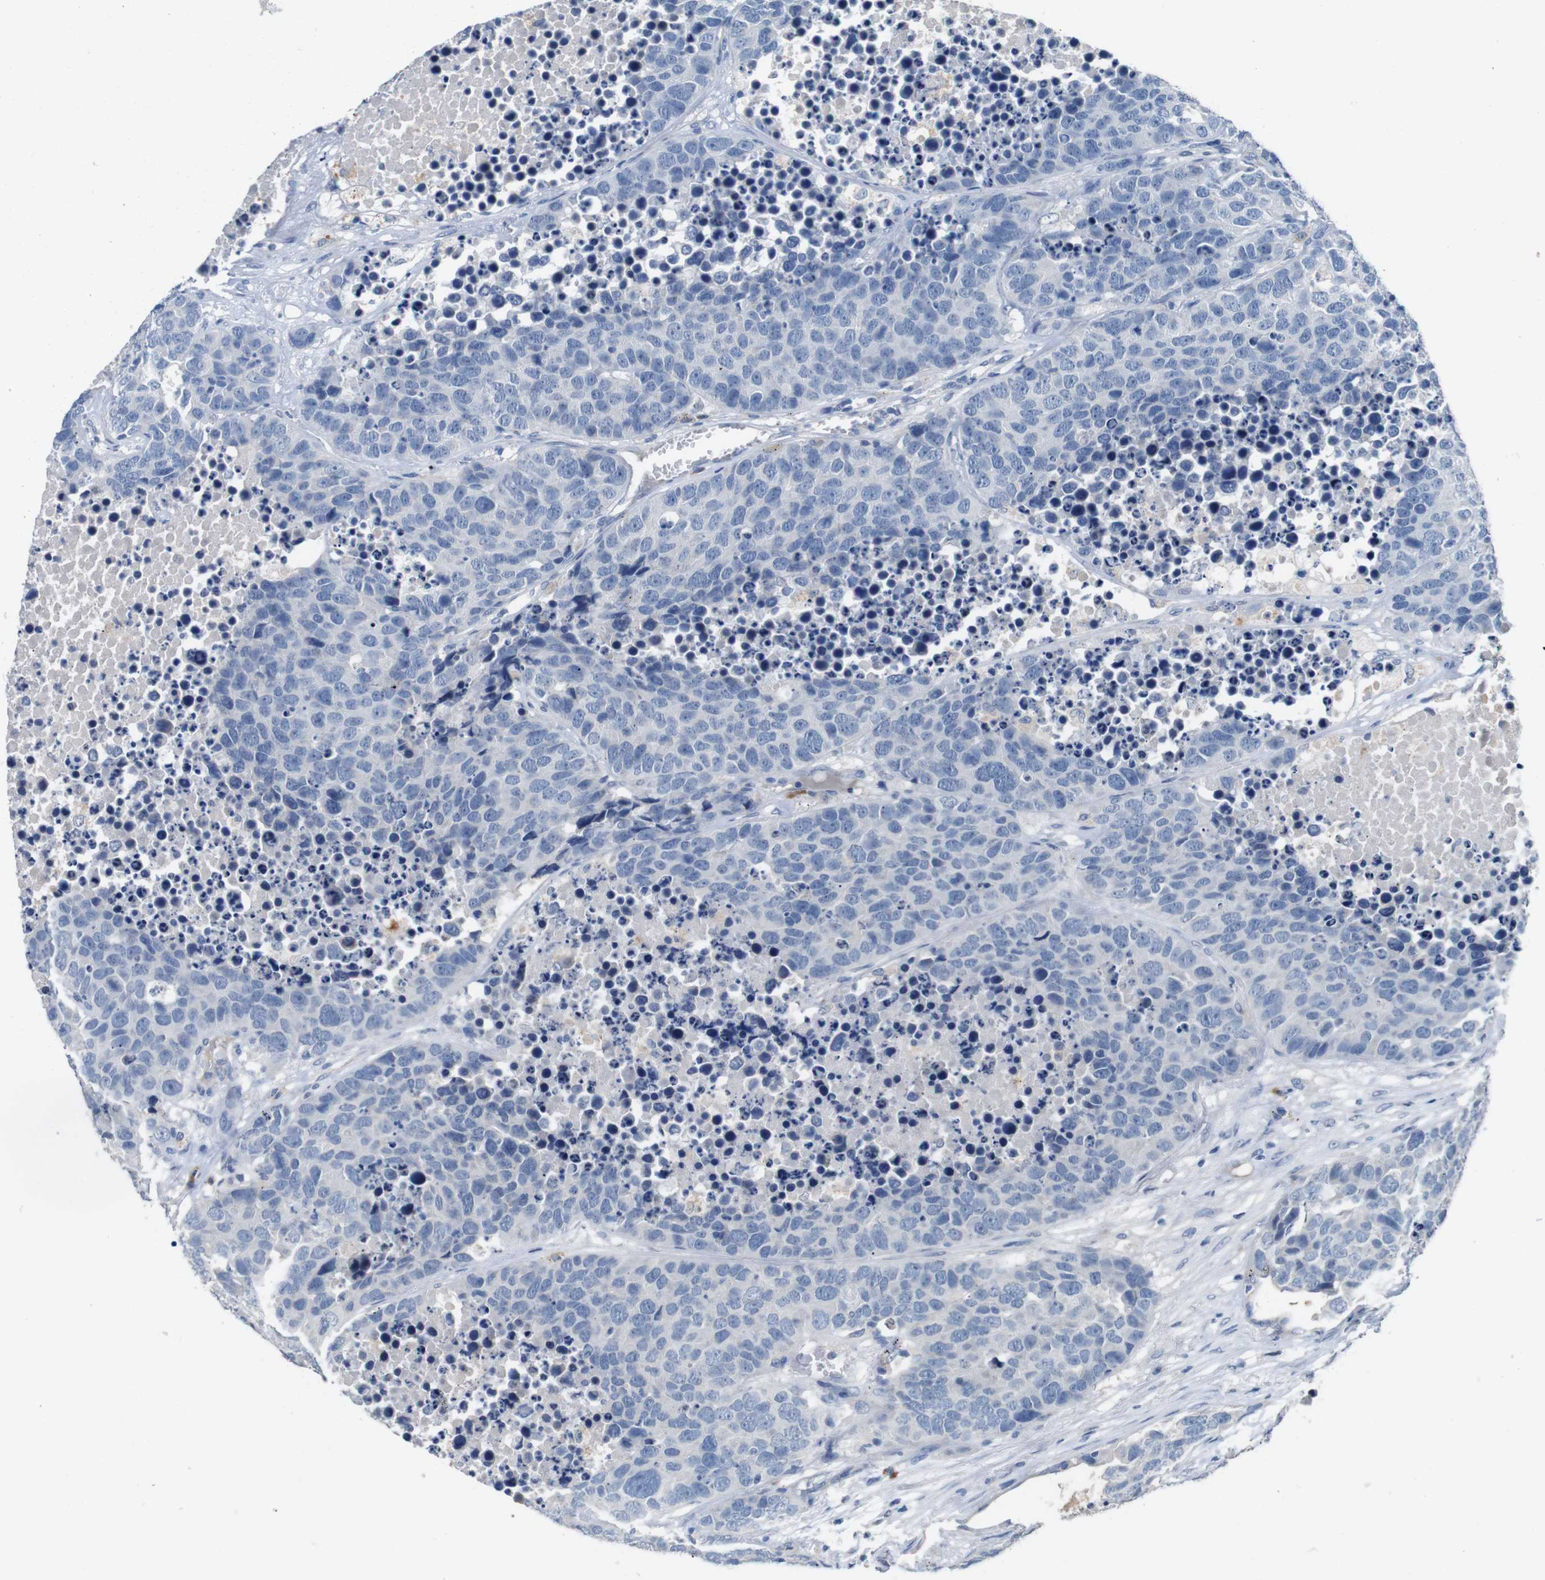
{"staining": {"intensity": "negative", "quantity": "none", "location": "none"}, "tissue": "carcinoid", "cell_type": "Tumor cells", "image_type": "cancer", "snomed": [{"axis": "morphology", "description": "Carcinoid, malignant, NOS"}, {"axis": "topography", "description": "Lung"}], "caption": "The image exhibits no staining of tumor cells in carcinoid. (DAB IHC with hematoxylin counter stain).", "gene": "SLC2A8", "patient": {"sex": "male", "age": 60}}